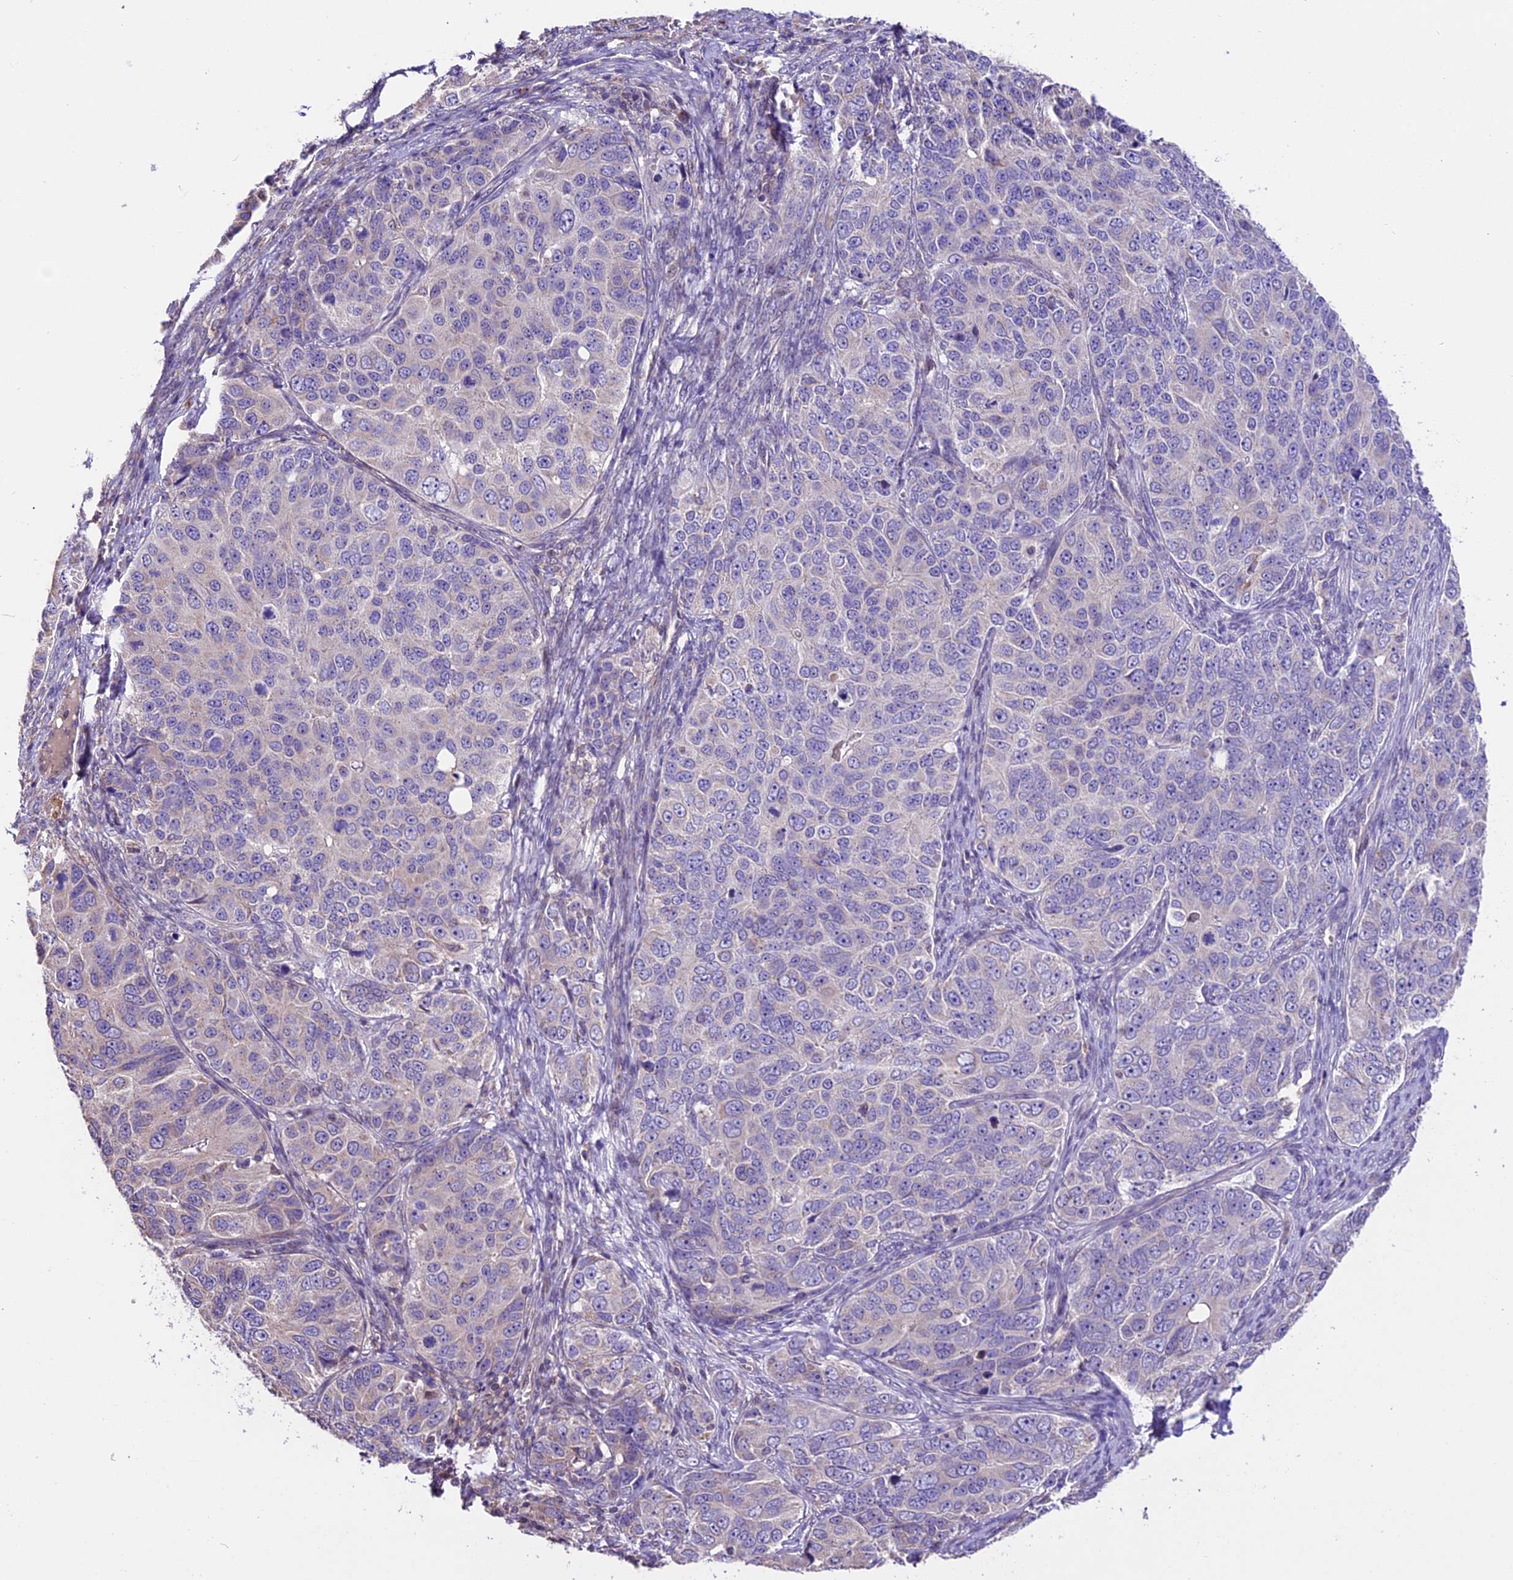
{"staining": {"intensity": "negative", "quantity": "none", "location": "none"}, "tissue": "ovarian cancer", "cell_type": "Tumor cells", "image_type": "cancer", "snomed": [{"axis": "morphology", "description": "Carcinoma, endometroid"}, {"axis": "topography", "description": "Ovary"}], "caption": "Tumor cells are negative for brown protein staining in ovarian cancer.", "gene": "DDX28", "patient": {"sex": "female", "age": 51}}